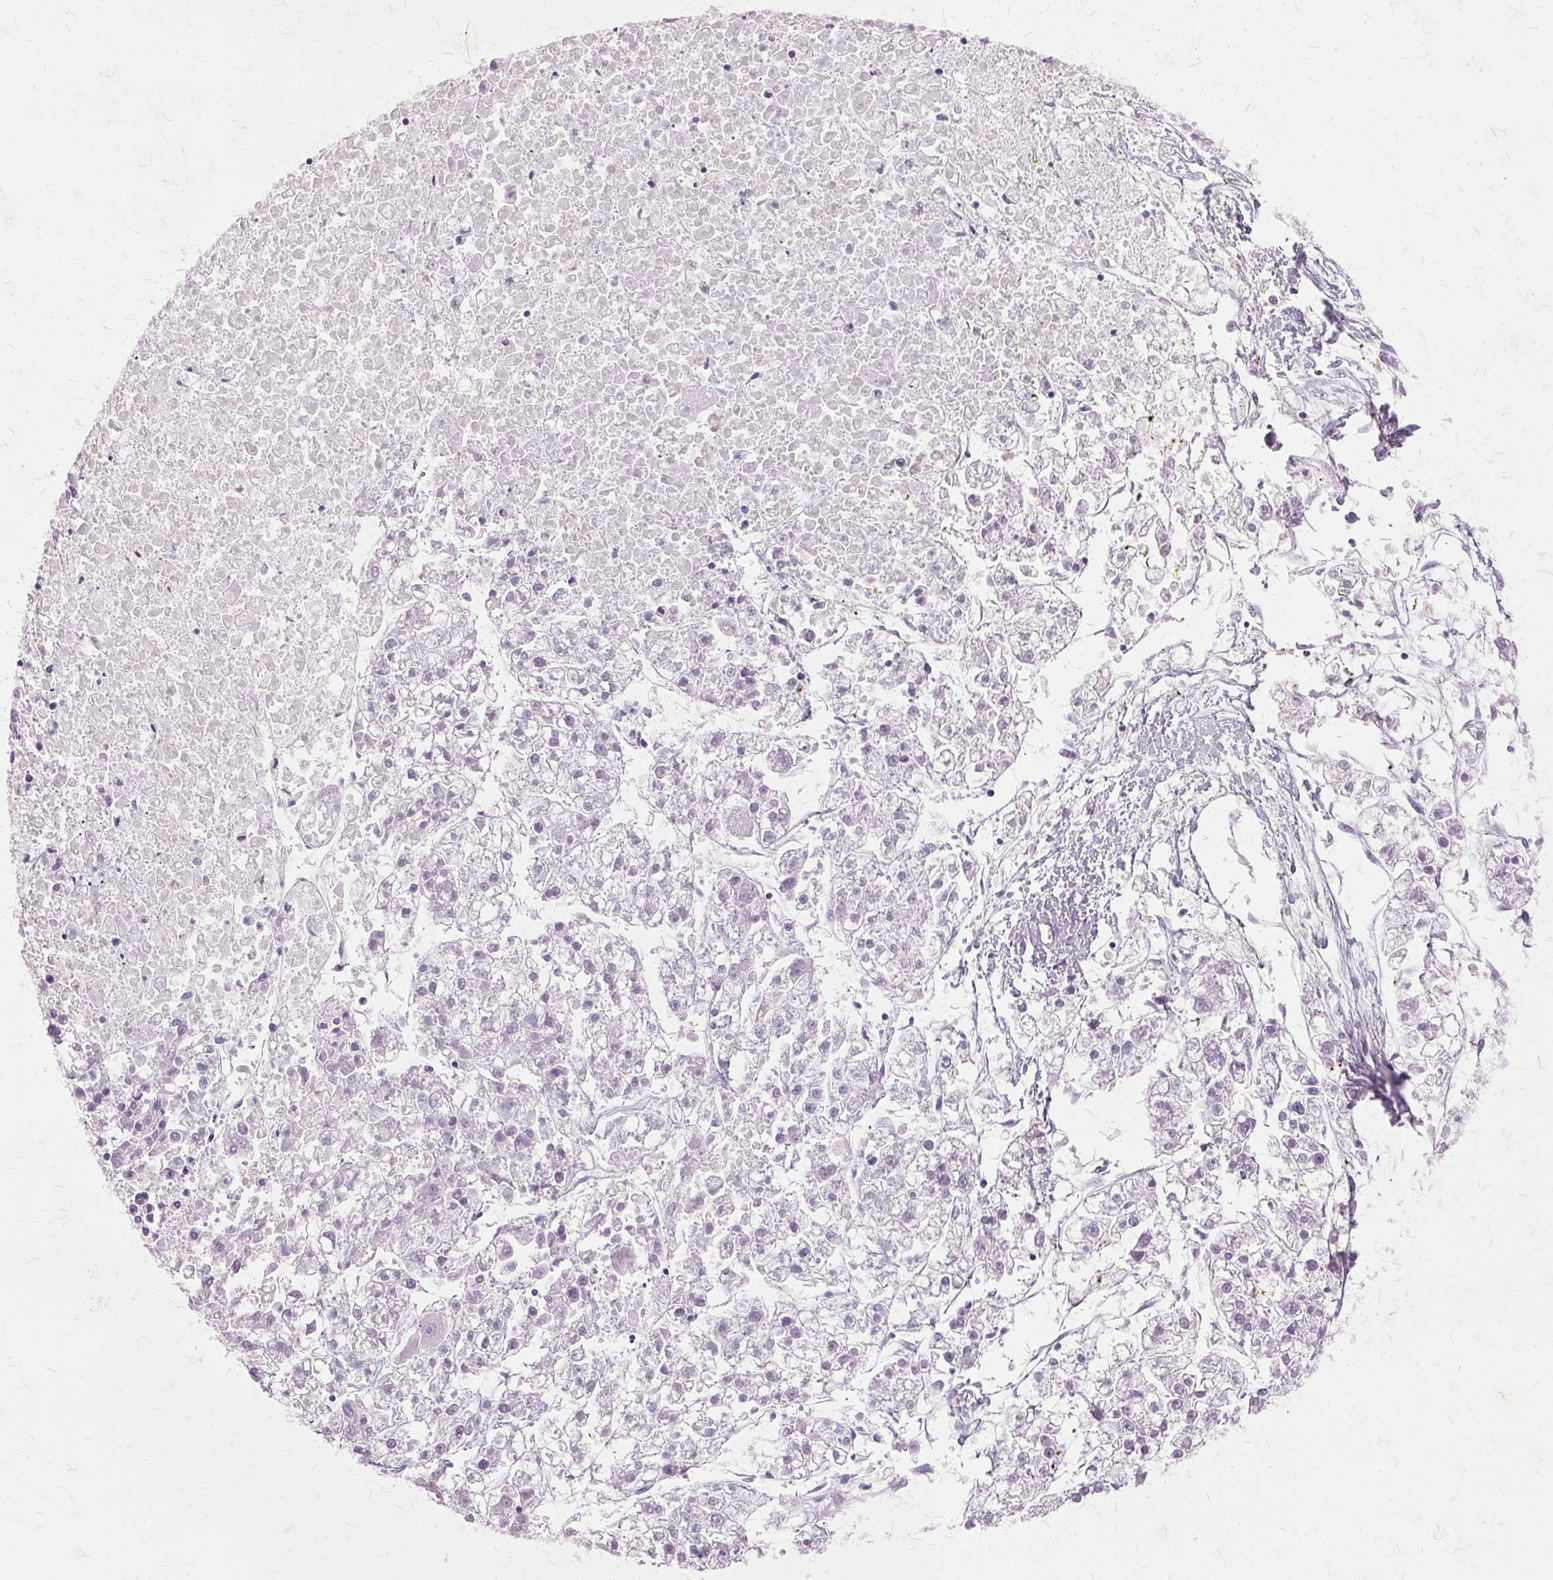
{"staining": {"intensity": "negative", "quantity": "none", "location": "none"}, "tissue": "liver cancer", "cell_type": "Tumor cells", "image_type": "cancer", "snomed": [{"axis": "morphology", "description": "Carcinoma, Hepatocellular, NOS"}, {"axis": "topography", "description": "Liver"}], "caption": "This is an immunohistochemistry (IHC) photomicrograph of hepatocellular carcinoma (liver). There is no expression in tumor cells.", "gene": "SLC45A3", "patient": {"sex": "male", "age": 56}}